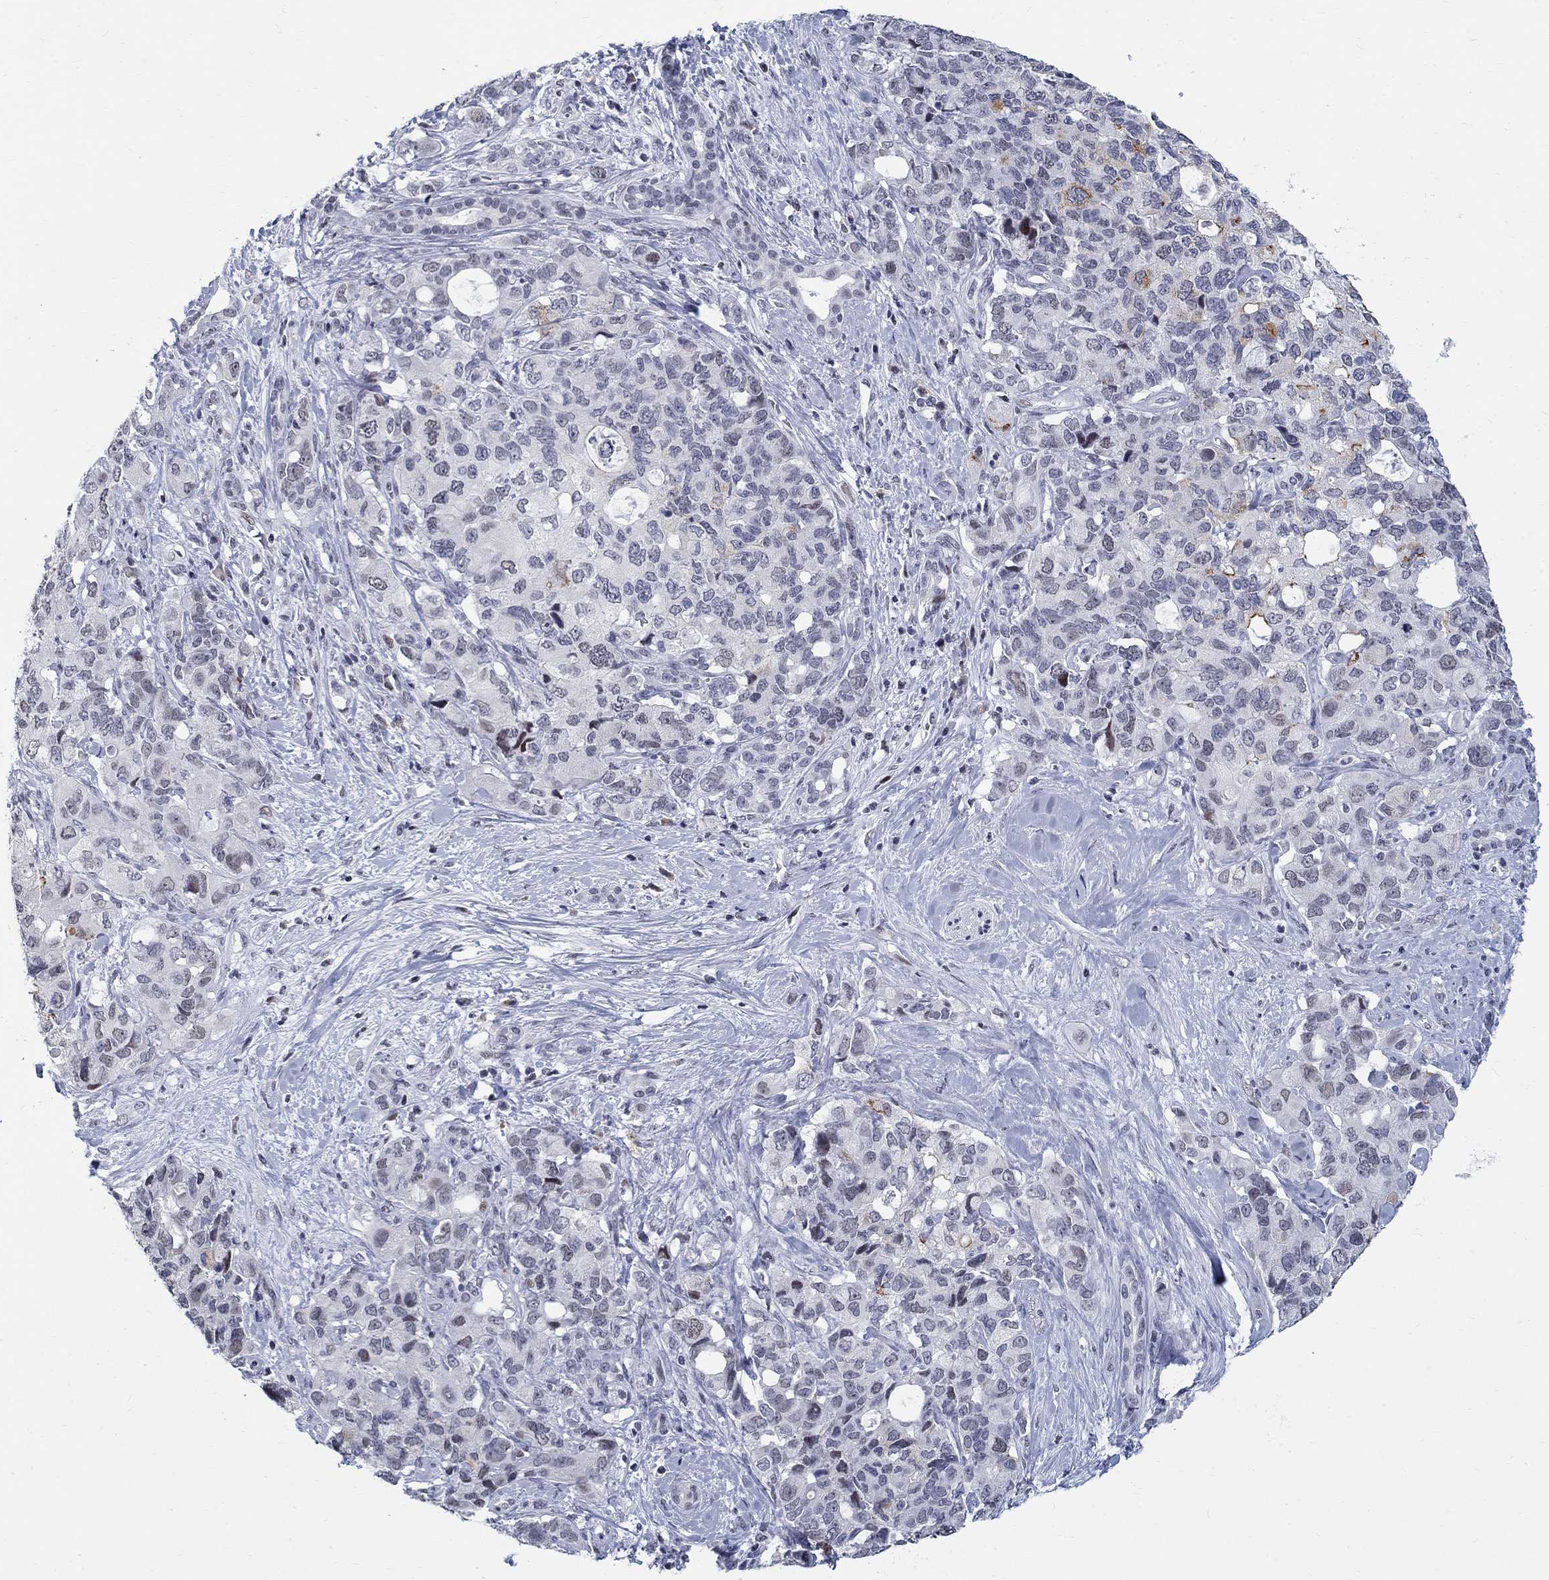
{"staining": {"intensity": "negative", "quantity": "none", "location": "none"}, "tissue": "pancreatic cancer", "cell_type": "Tumor cells", "image_type": "cancer", "snomed": [{"axis": "morphology", "description": "Adenocarcinoma, NOS"}, {"axis": "topography", "description": "Pancreas"}], "caption": "Pancreatic cancer stained for a protein using immunohistochemistry (IHC) displays no staining tumor cells.", "gene": "BHLHE22", "patient": {"sex": "female", "age": 56}}